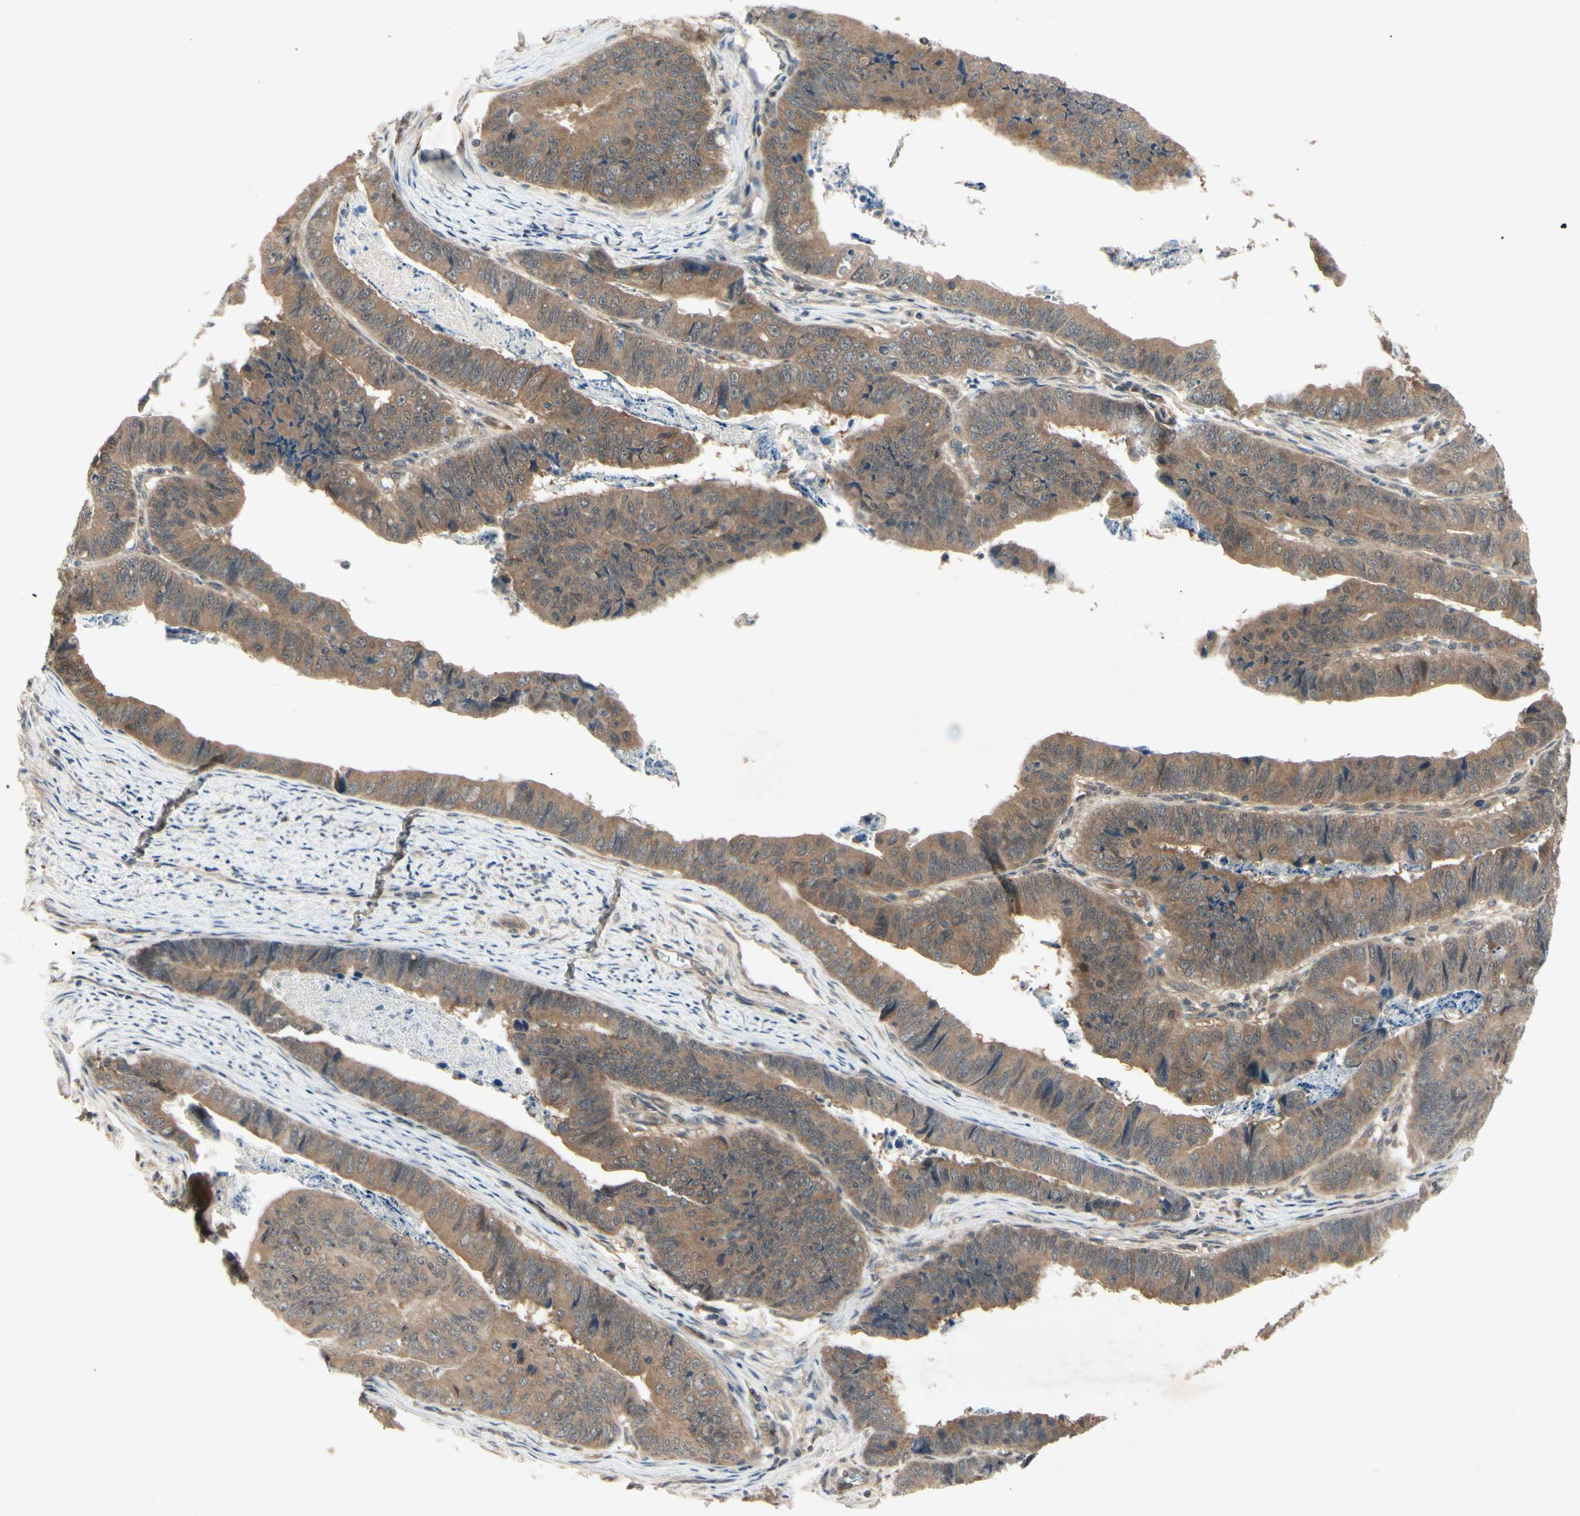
{"staining": {"intensity": "moderate", "quantity": ">75%", "location": "cytoplasmic/membranous"}, "tissue": "stomach cancer", "cell_type": "Tumor cells", "image_type": "cancer", "snomed": [{"axis": "morphology", "description": "Adenocarcinoma, NOS"}, {"axis": "topography", "description": "Stomach, lower"}], "caption": "This is a photomicrograph of immunohistochemistry staining of stomach adenocarcinoma, which shows moderate positivity in the cytoplasmic/membranous of tumor cells.", "gene": "RNF14", "patient": {"sex": "male", "age": 77}}